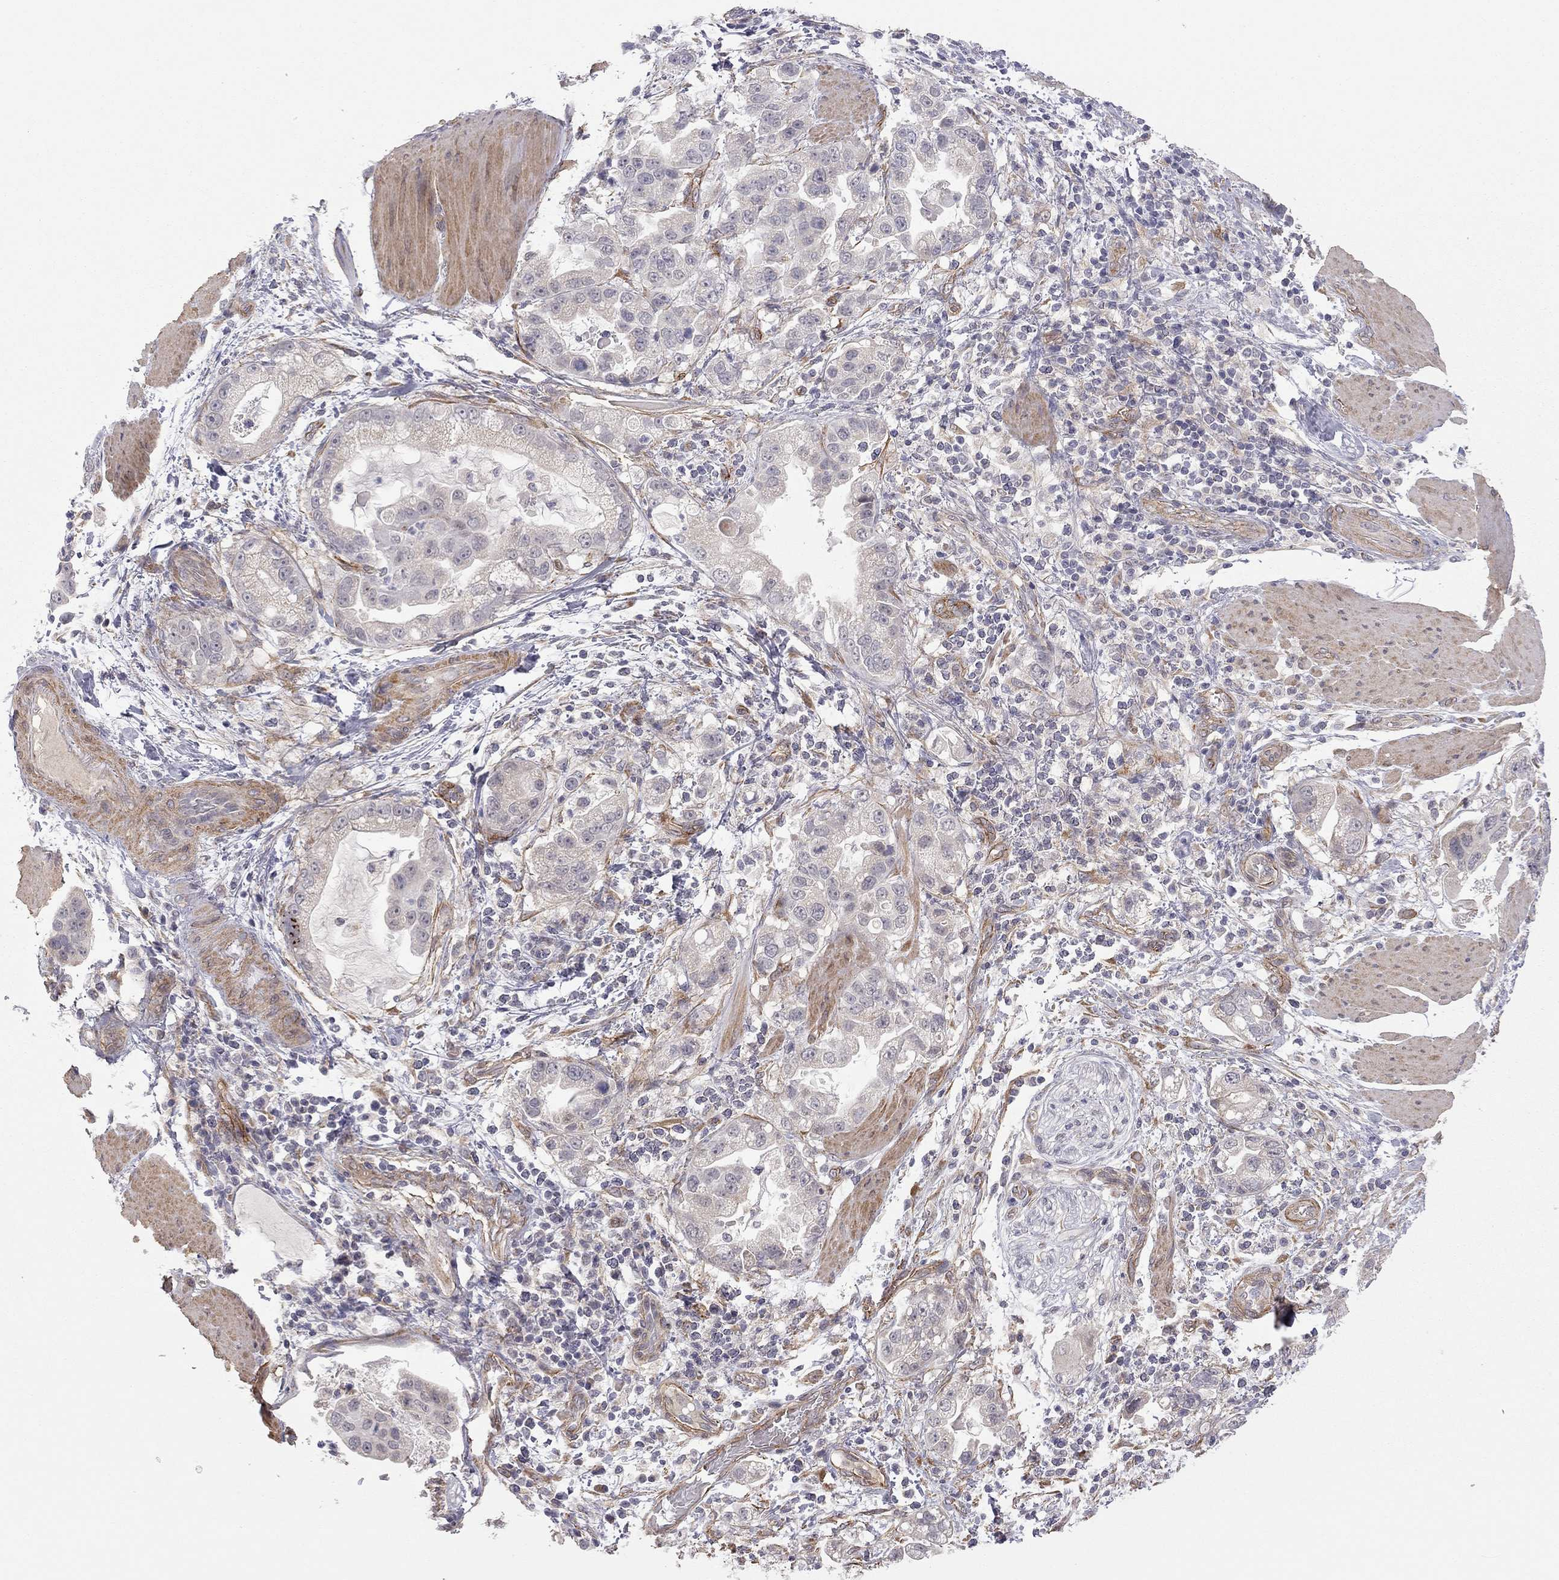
{"staining": {"intensity": "negative", "quantity": "none", "location": "none"}, "tissue": "stomach cancer", "cell_type": "Tumor cells", "image_type": "cancer", "snomed": [{"axis": "morphology", "description": "Adenocarcinoma, NOS"}, {"axis": "topography", "description": "Stomach"}], "caption": "There is no significant positivity in tumor cells of stomach adenocarcinoma.", "gene": "EXOC3L2", "patient": {"sex": "male", "age": 59}}